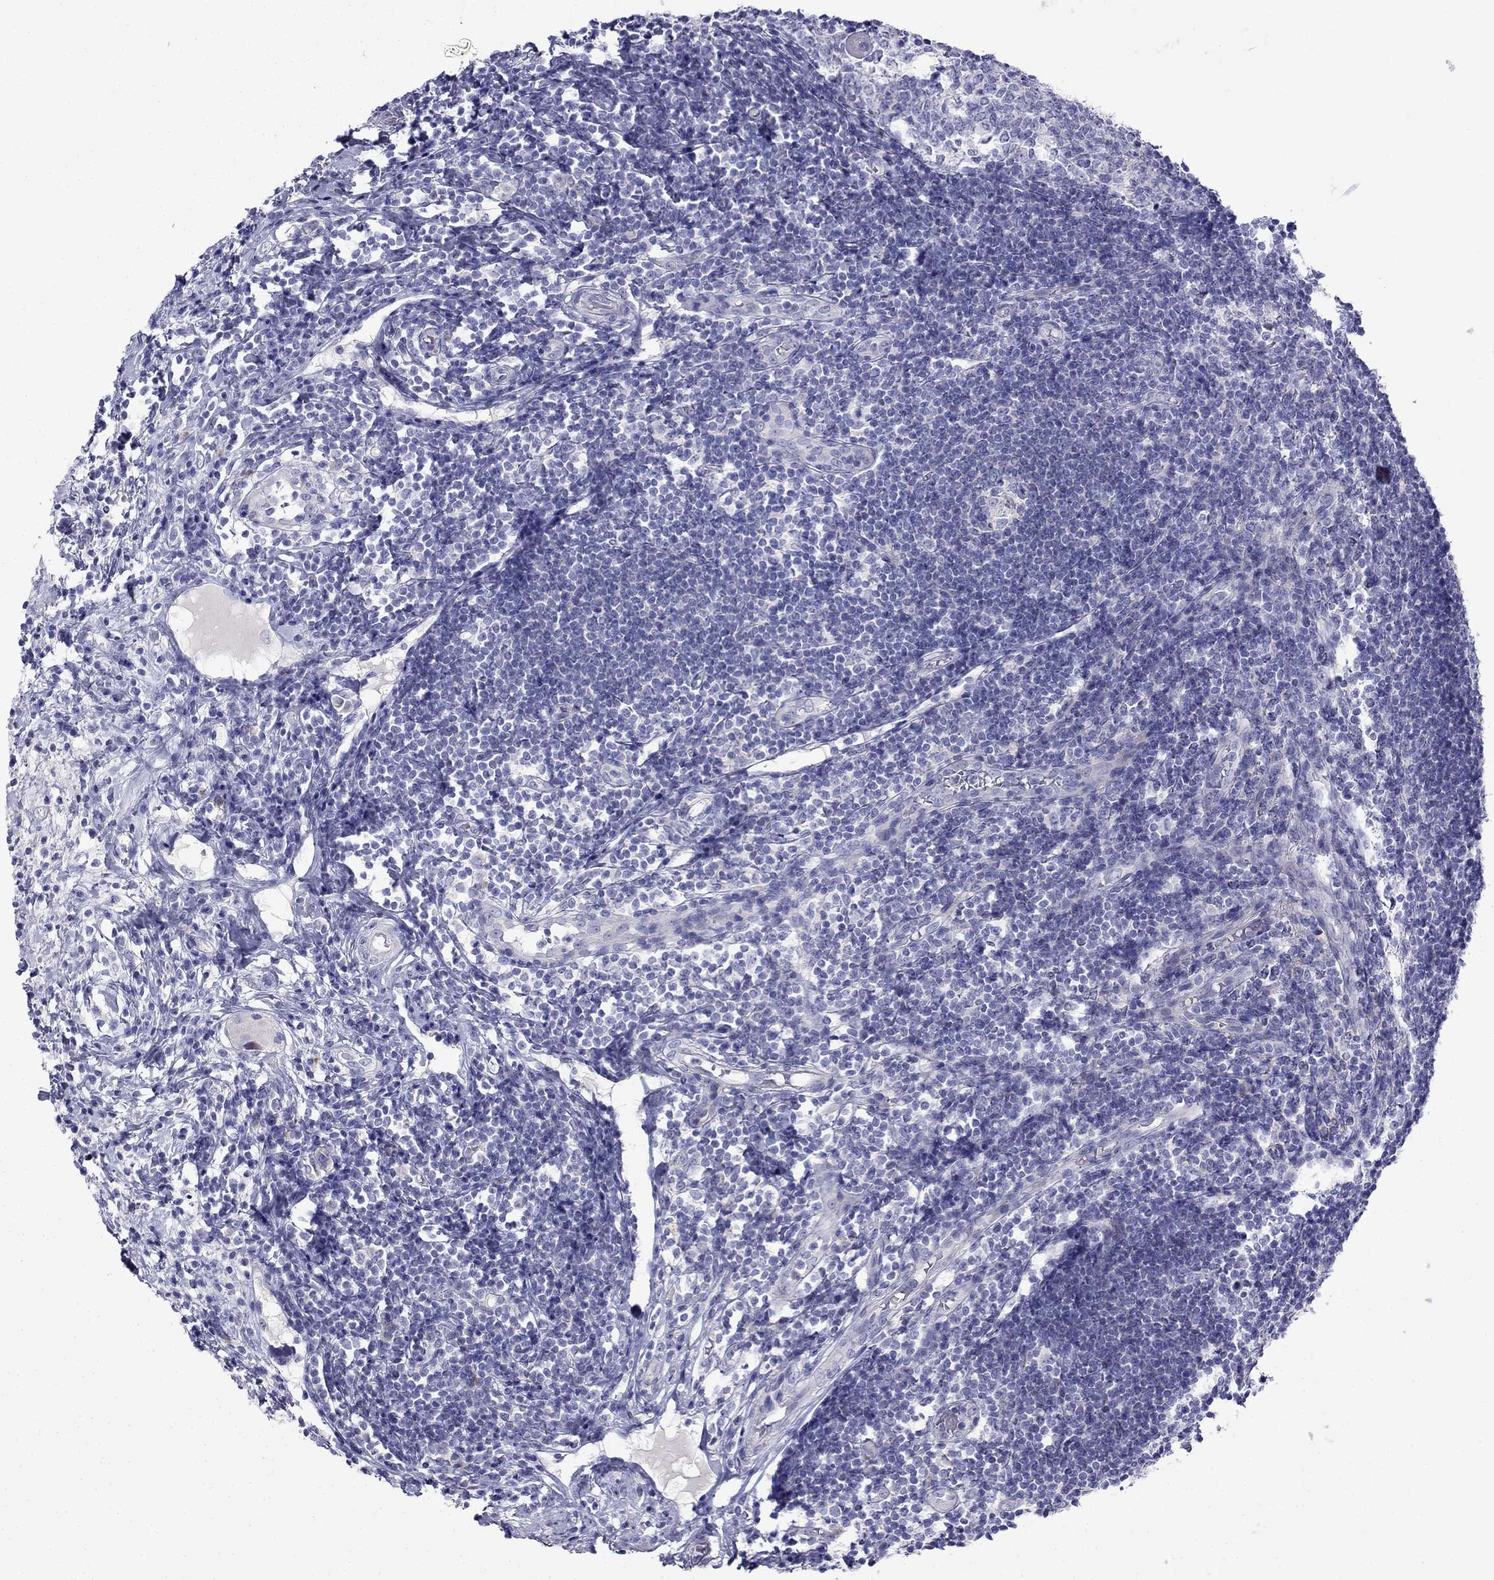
{"staining": {"intensity": "negative", "quantity": "none", "location": "none"}, "tissue": "appendix", "cell_type": "Lymphoid tissue", "image_type": "normal", "snomed": [{"axis": "morphology", "description": "Normal tissue, NOS"}, {"axis": "morphology", "description": "Inflammation, NOS"}, {"axis": "topography", "description": "Appendix"}], "caption": "The histopathology image exhibits no significant staining in lymphoid tissue of appendix.", "gene": "PATE1", "patient": {"sex": "male", "age": 16}}